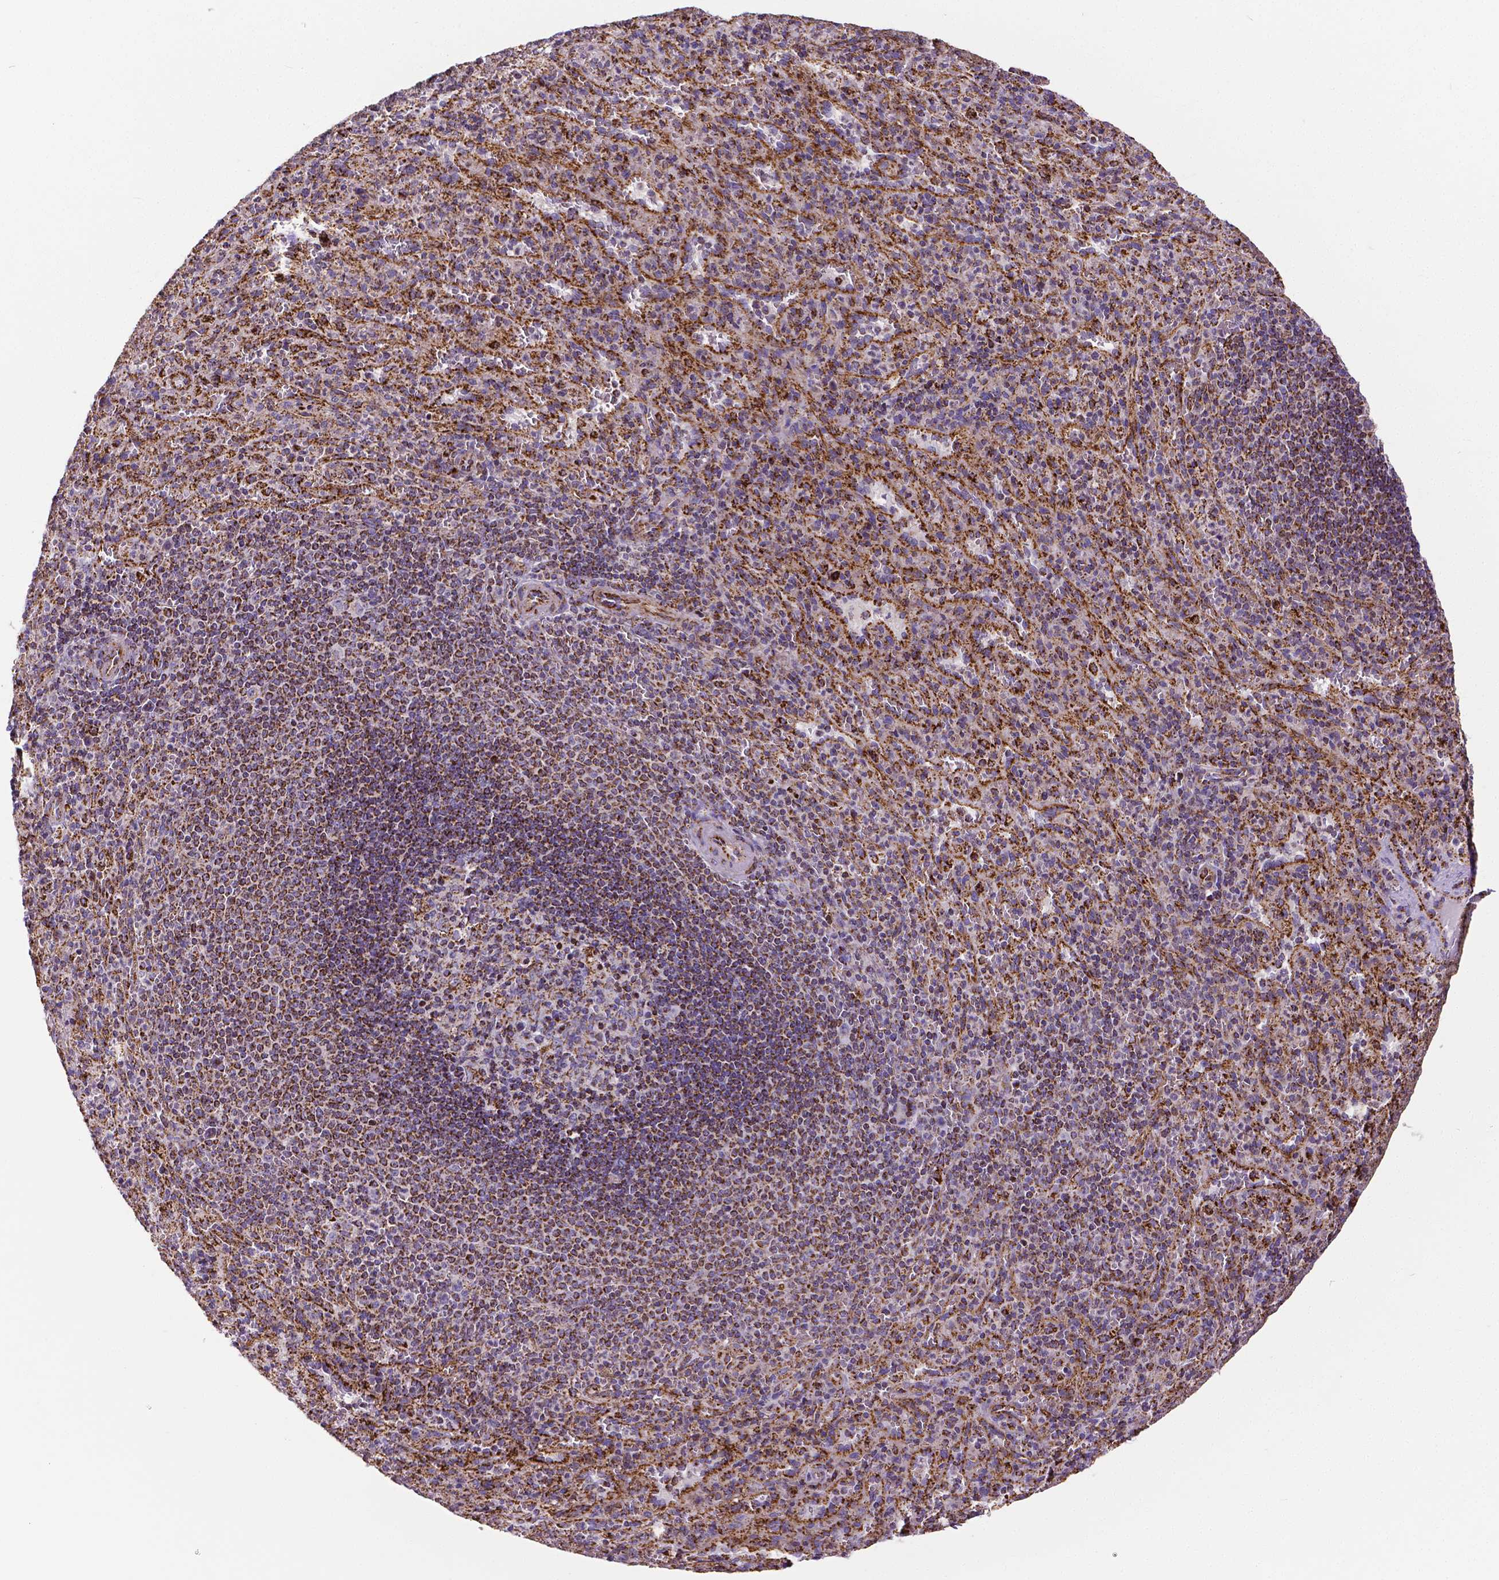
{"staining": {"intensity": "strong", "quantity": "25%-75%", "location": "cytoplasmic/membranous"}, "tissue": "spleen", "cell_type": "Cells in red pulp", "image_type": "normal", "snomed": [{"axis": "morphology", "description": "Normal tissue, NOS"}, {"axis": "topography", "description": "Spleen"}], "caption": "Immunohistochemical staining of unremarkable human spleen displays 25%-75% levels of strong cytoplasmic/membranous protein staining in about 25%-75% of cells in red pulp. (IHC, brightfield microscopy, high magnification).", "gene": "MACC1", "patient": {"sex": "male", "age": 57}}